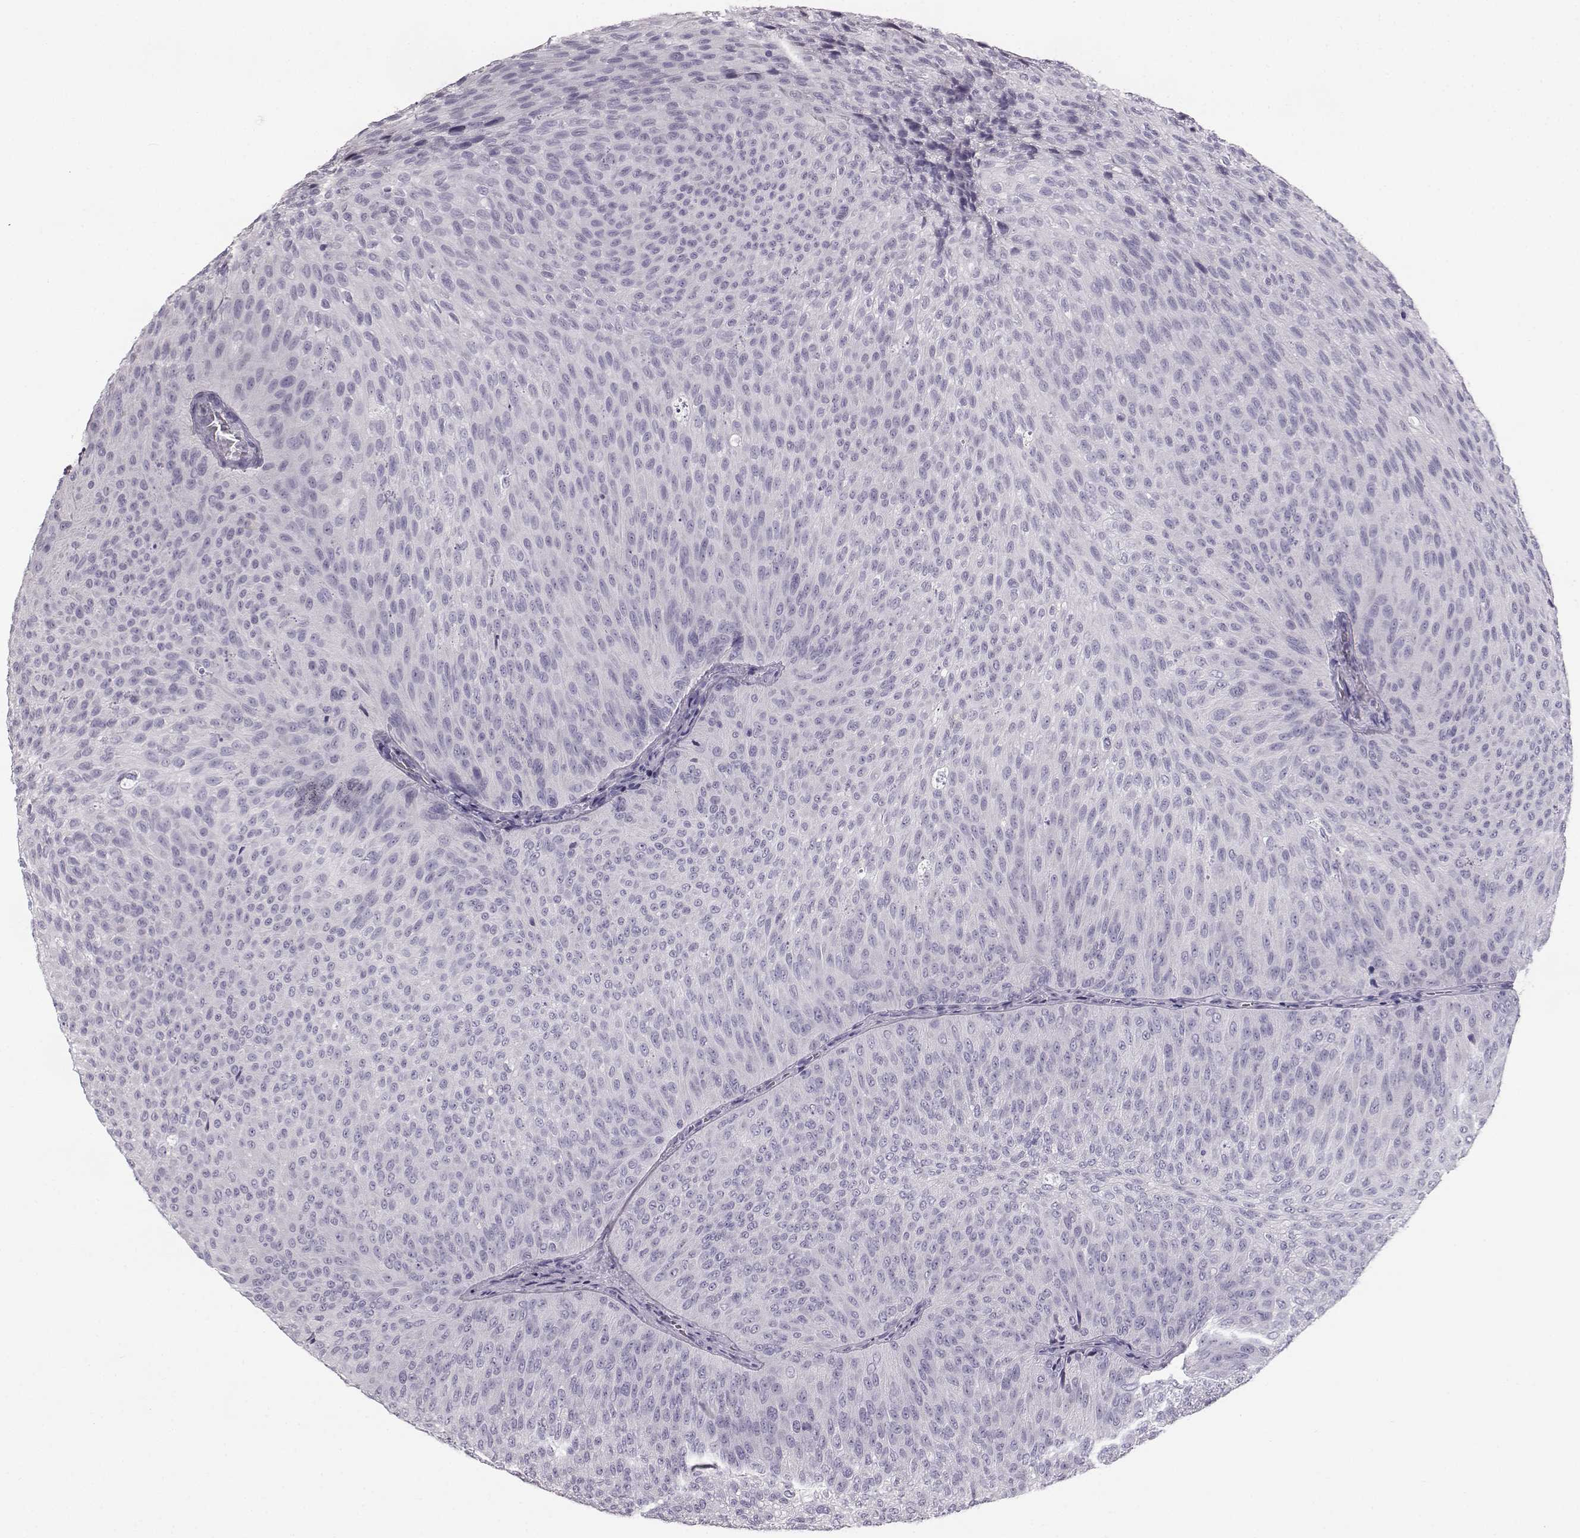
{"staining": {"intensity": "negative", "quantity": "none", "location": "none"}, "tissue": "urothelial cancer", "cell_type": "Tumor cells", "image_type": "cancer", "snomed": [{"axis": "morphology", "description": "Urothelial carcinoma, Low grade"}, {"axis": "topography", "description": "Urinary bladder"}], "caption": "High power microscopy histopathology image of an immunohistochemistry histopathology image of low-grade urothelial carcinoma, revealing no significant positivity in tumor cells.", "gene": "NPTXR", "patient": {"sex": "male", "age": 78}}